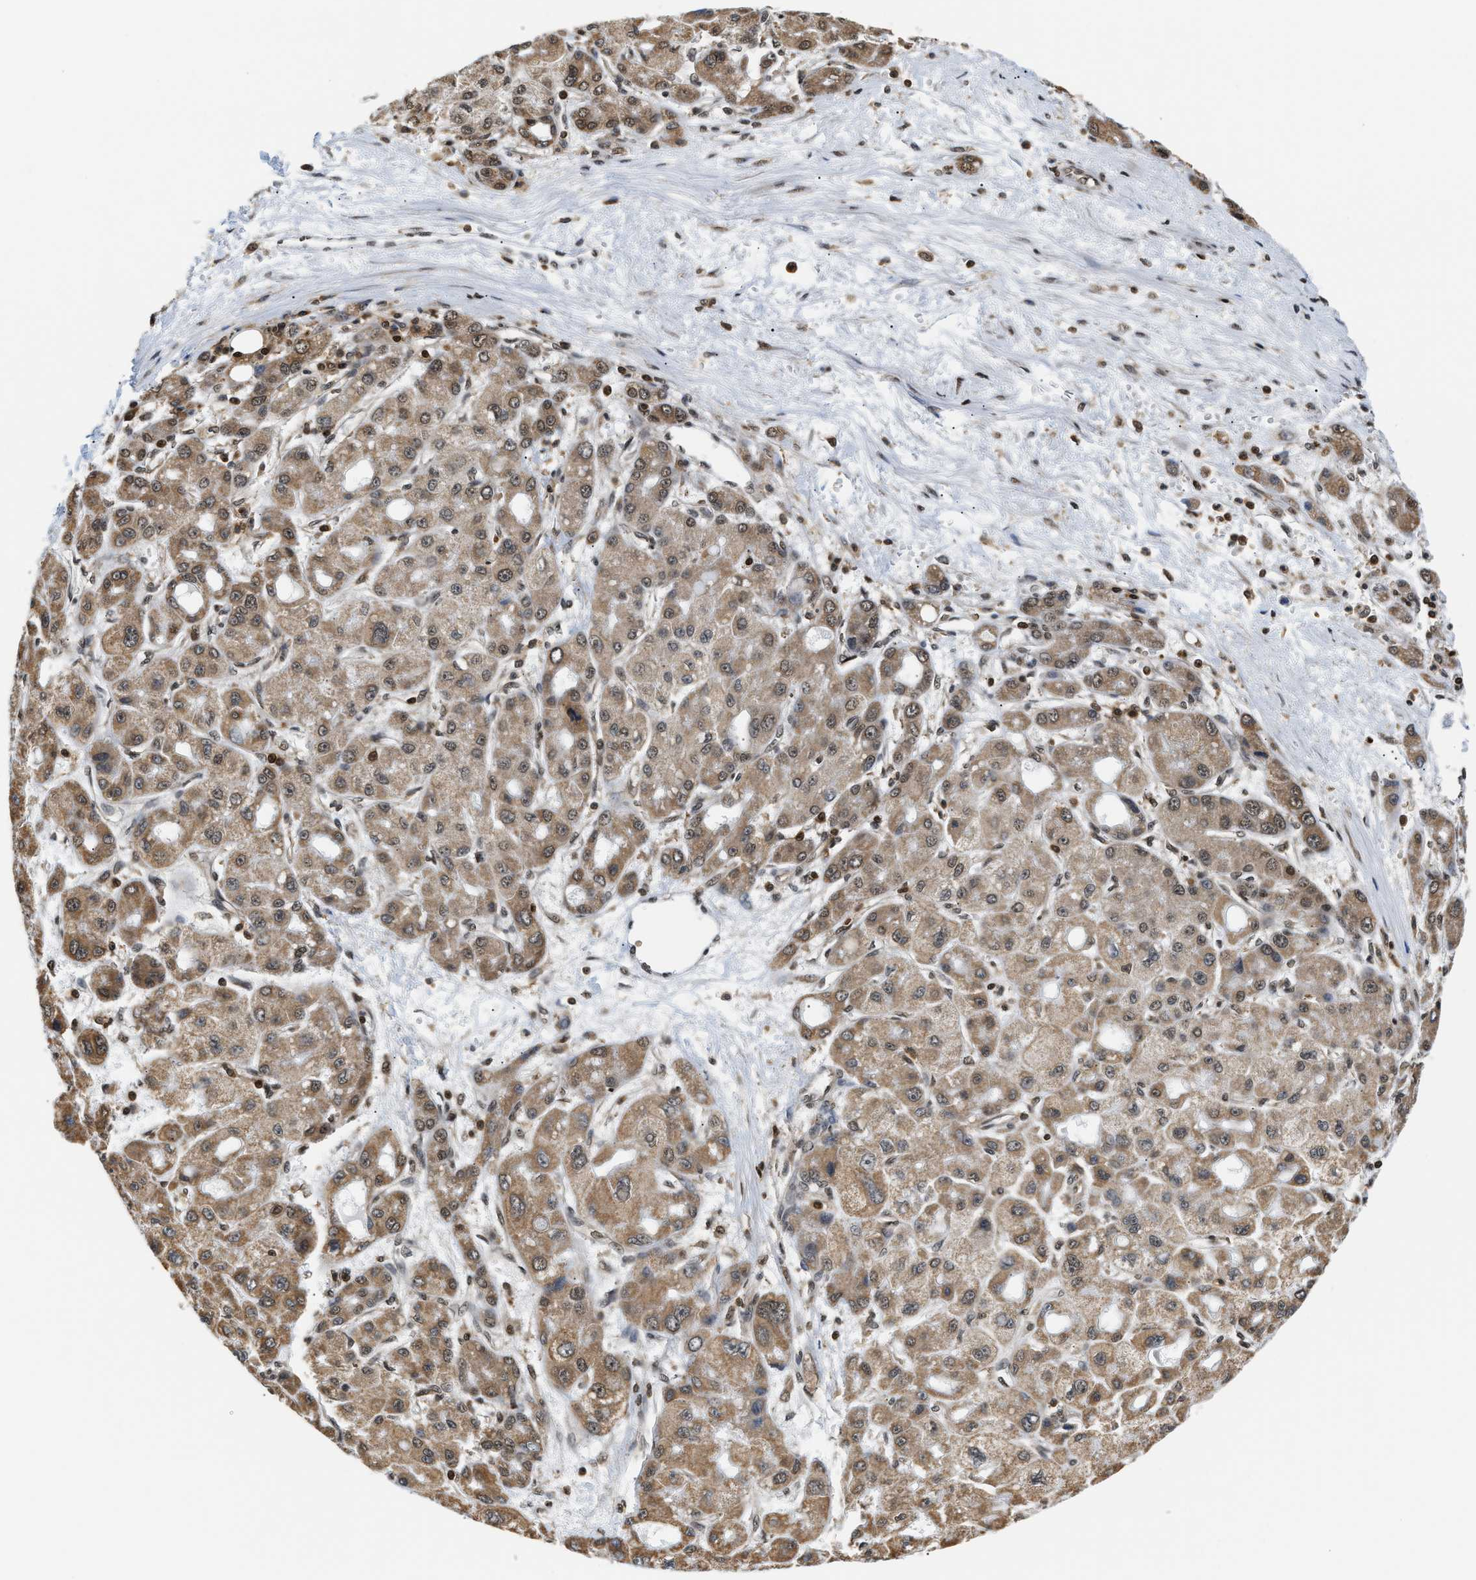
{"staining": {"intensity": "moderate", "quantity": ">75%", "location": "cytoplasmic/membranous"}, "tissue": "liver cancer", "cell_type": "Tumor cells", "image_type": "cancer", "snomed": [{"axis": "morphology", "description": "Carcinoma, Hepatocellular, NOS"}, {"axis": "topography", "description": "Liver"}], "caption": "Immunohistochemical staining of human hepatocellular carcinoma (liver) reveals medium levels of moderate cytoplasmic/membranous protein expression in approximately >75% of tumor cells. The staining was performed using DAB to visualize the protein expression in brown, while the nuclei were stained in blue with hematoxylin (Magnification: 20x).", "gene": "STK10", "patient": {"sex": "male", "age": 55}}